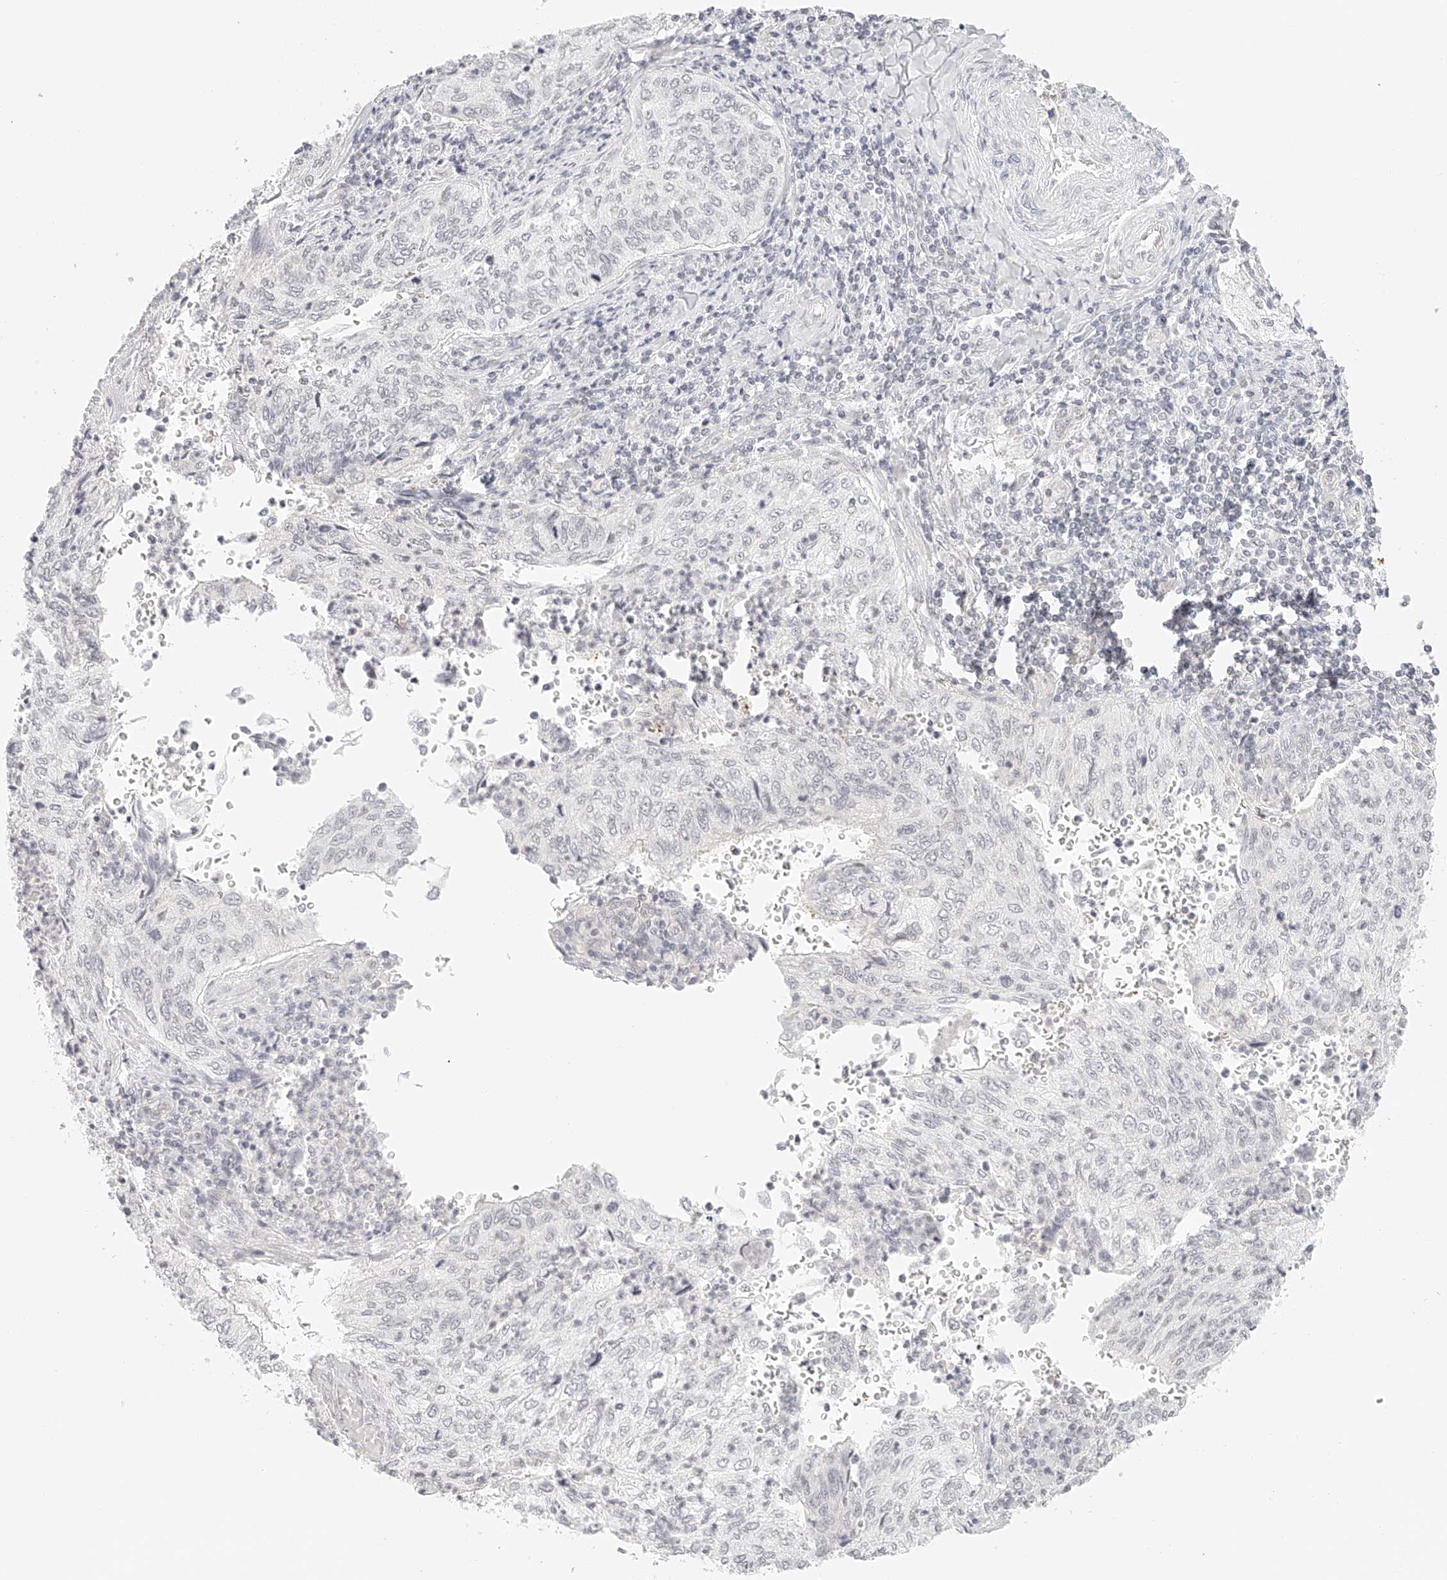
{"staining": {"intensity": "negative", "quantity": "none", "location": "none"}, "tissue": "cervical cancer", "cell_type": "Tumor cells", "image_type": "cancer", "snomed": [{"axis": "morphology", "description": "Squamous cell carcinoma, NOS"}, {"axis": "topography", "description": "Cervix"}], "caption": "Cervical cancer was stained to show a protein in brown. There is no significant expression in tumor cells.", "gene": "ZFP69", "patient": {"sex": "female", "age": 30}}